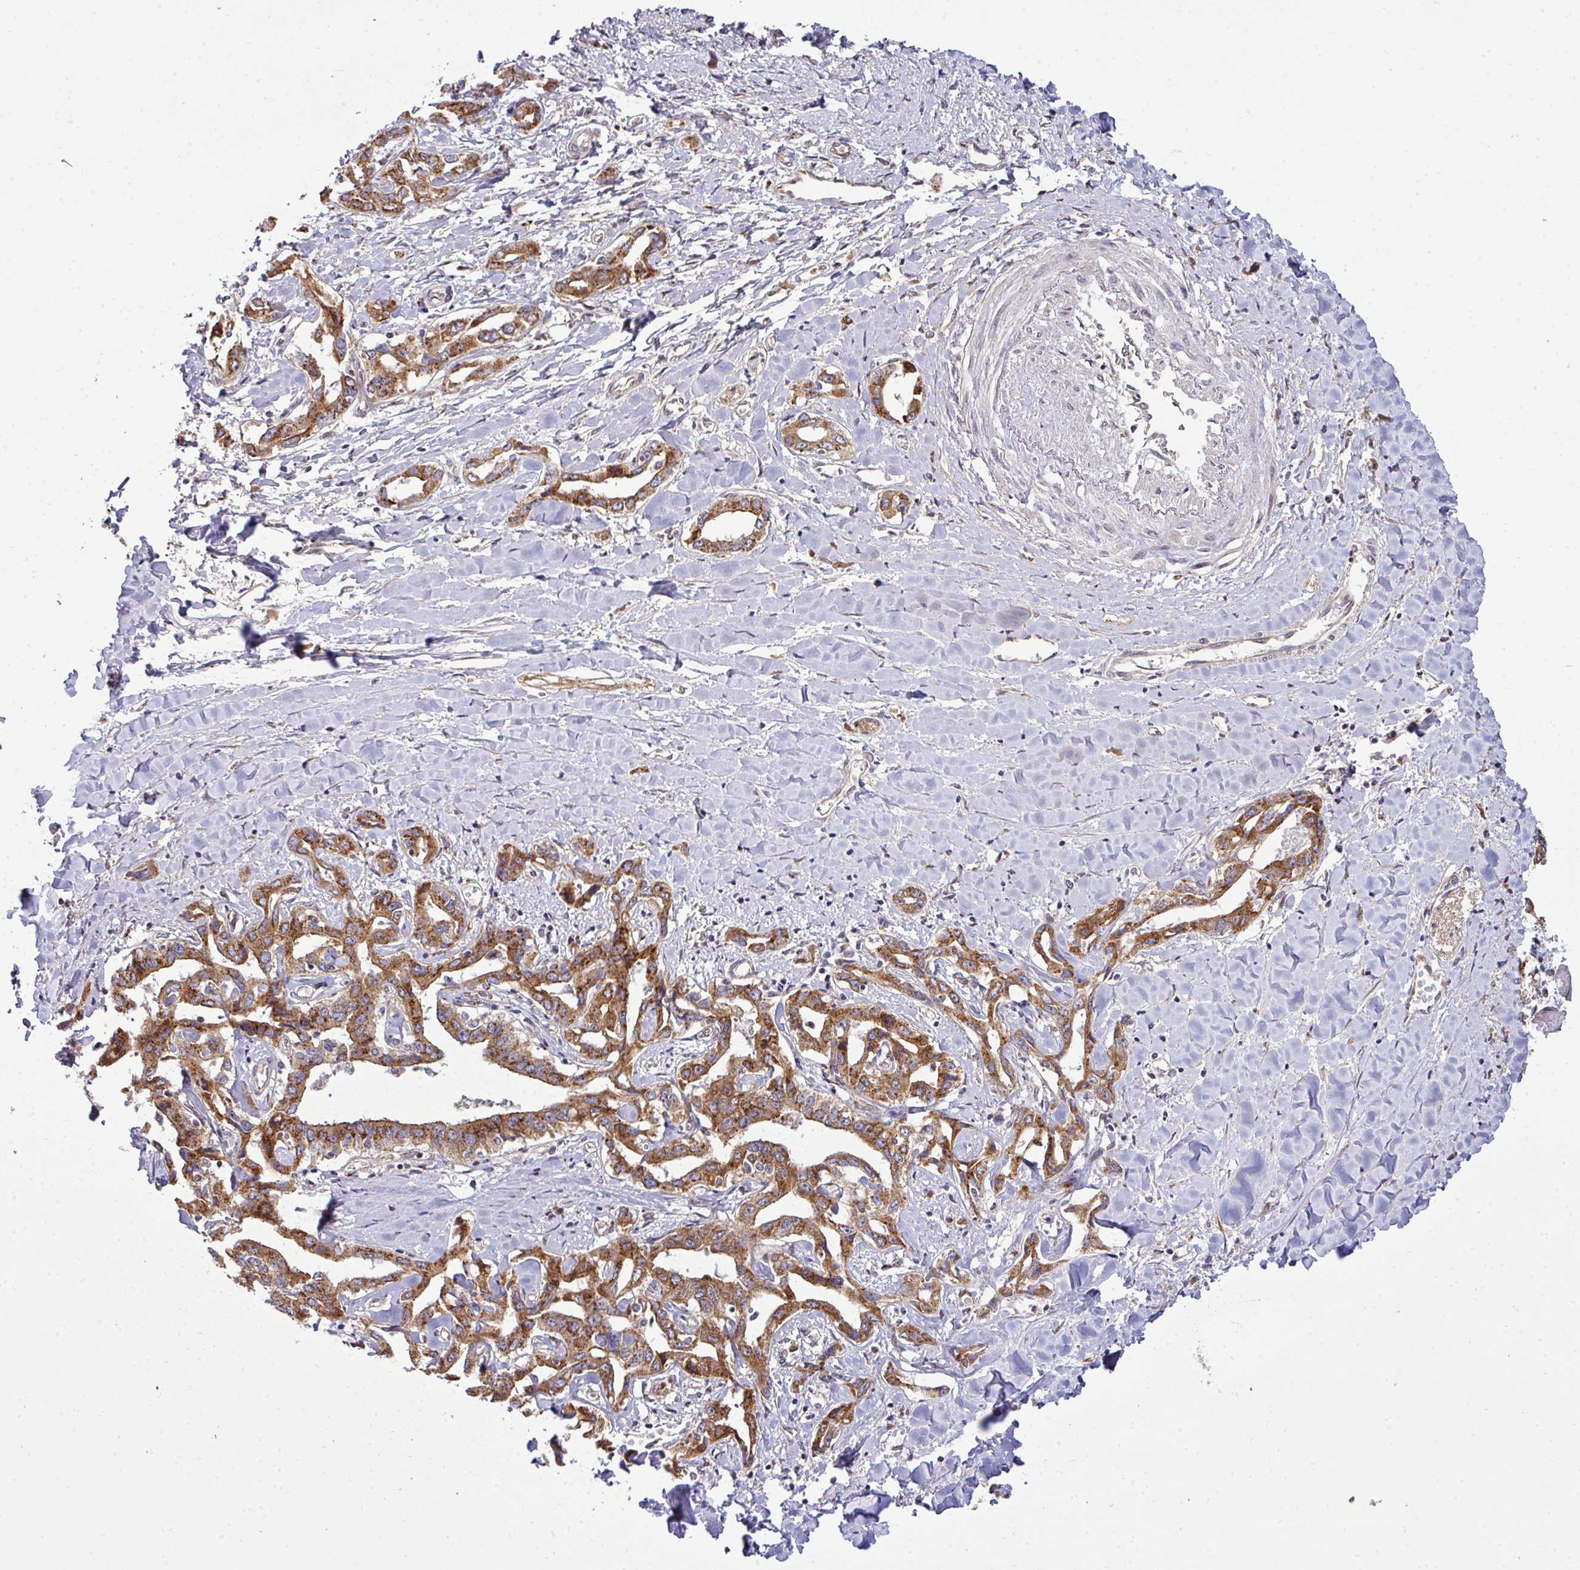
{"staining": {"intensity": "strong", "quantity": ">75%", "location": "cytoplasmic/membranous"}, "tissue": "liver cancer", "cell_type": "Tumor cells", "image_type": "cancer", "snomed": [{"axis": "morphology", "description": "Cholangiocarcinoma"}, {"axis": "topography", "description": "Liver"}], "caption": "Liver cancer (cholangiocarcinoma) stained with DAB IHC displays high levels of strong cytoplasmic/membranous positivity in approximately >75% of tumor cells. (DAB (3,3'-diaminobenzidine) IHC, brown staining for protein, blue staining for nuclei).", "gene": "TIMMDC1", "patient": {"sex": "male", "age": 59}}